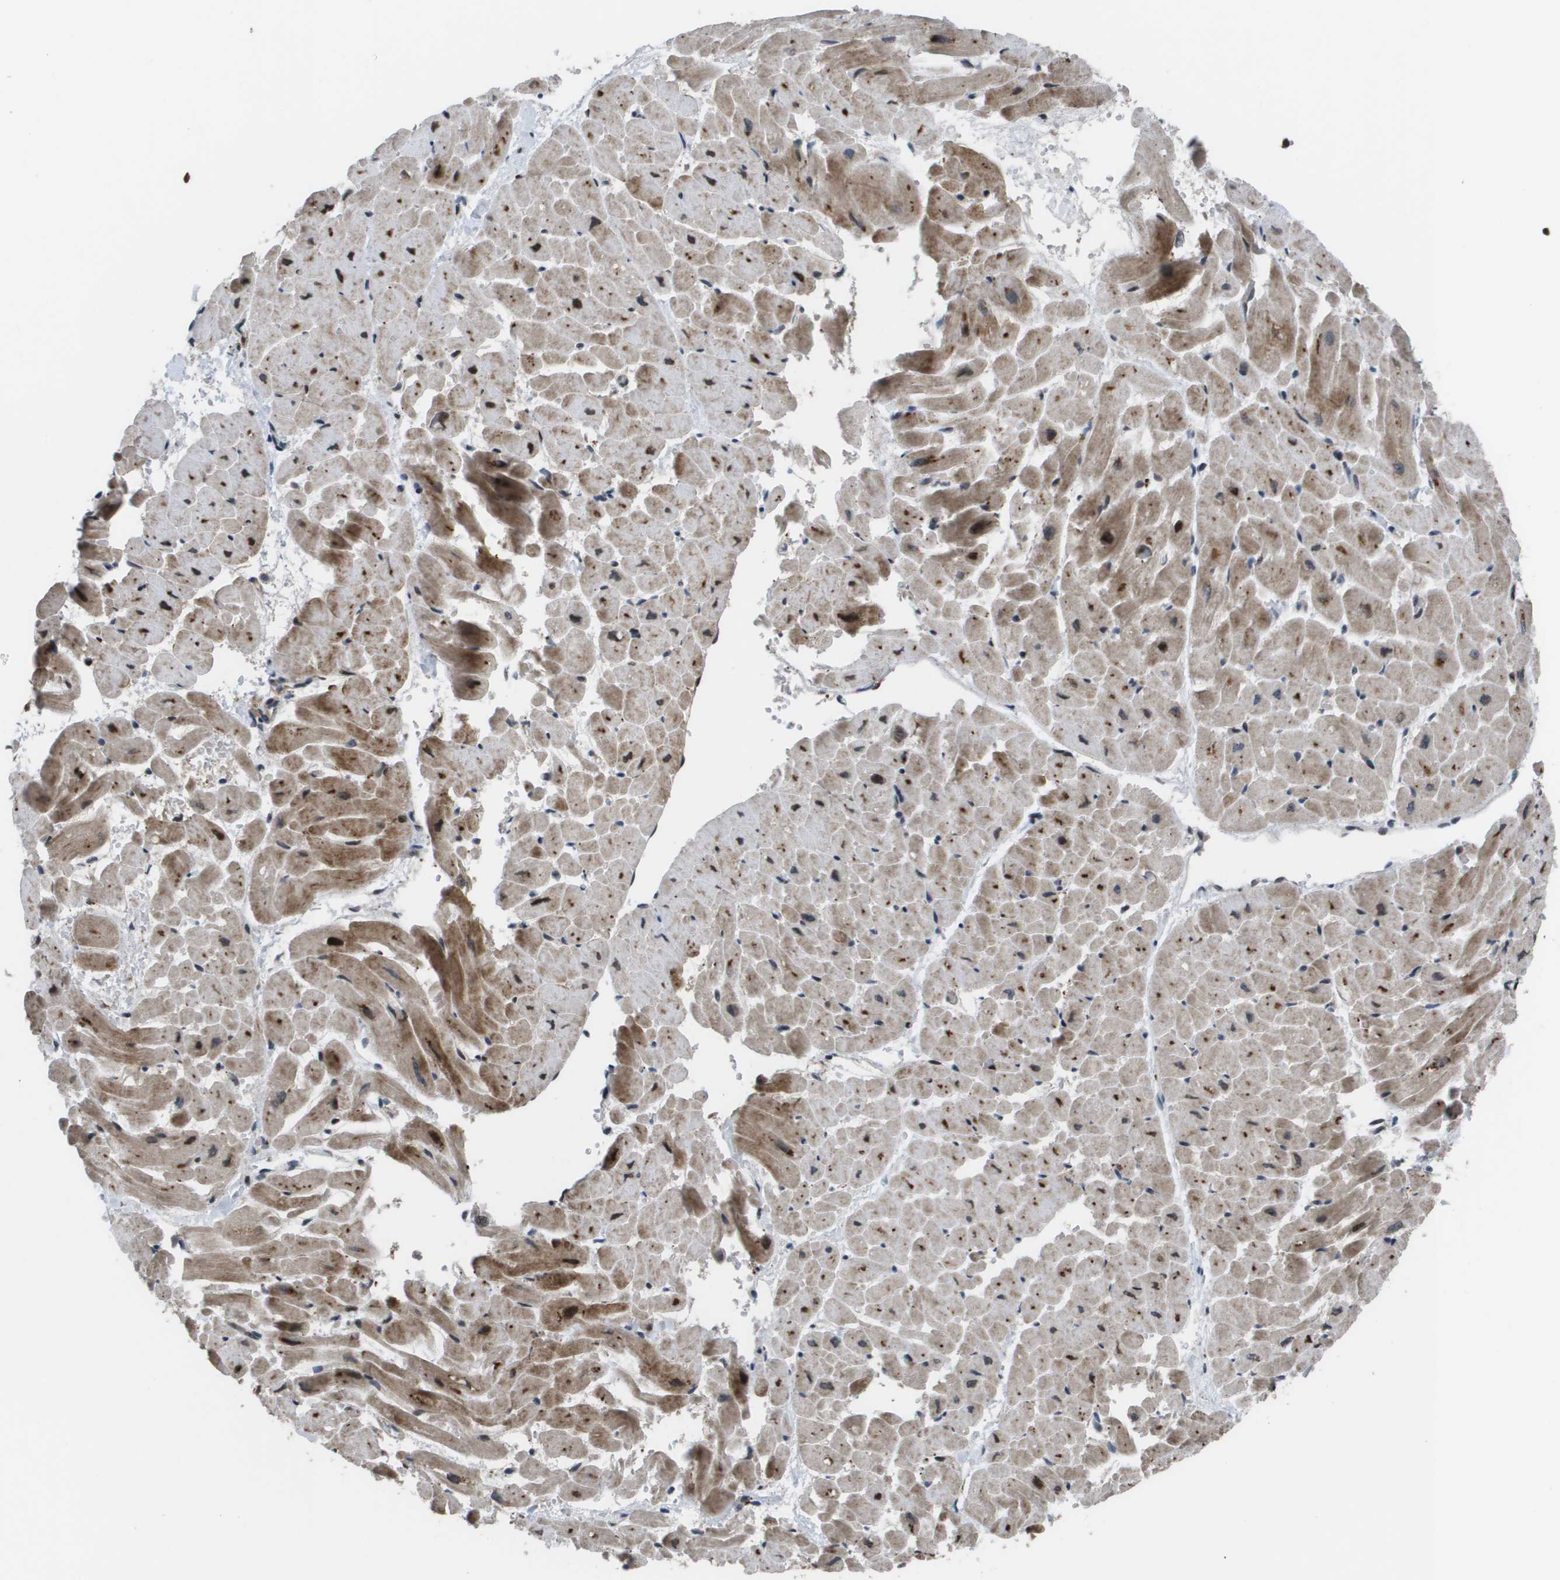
{"staining": {"intensity": "moderate", "quantity": ">75%", "location": "cytoplasmic/membranous,nuclear"}, "tissue": "heart muscle", "cell_type": "Cardiomyocytes", "image_type": "normal", "snomed": [{"axis": "morphology", "description": "Normal tissue, NOS"}, {"axis": "topography", "description": "Heart"}], "caption": "IHC photomicrograph of unremarkable human heart muscle stained for a protein (brown), which shows medium levels of moderate cytoplasmic/membranous,nuclear positivity in approximately >75% of cardiomyocytes.", "gene": "AXIN2", "patient": {"sex": "male", "age": 45}}